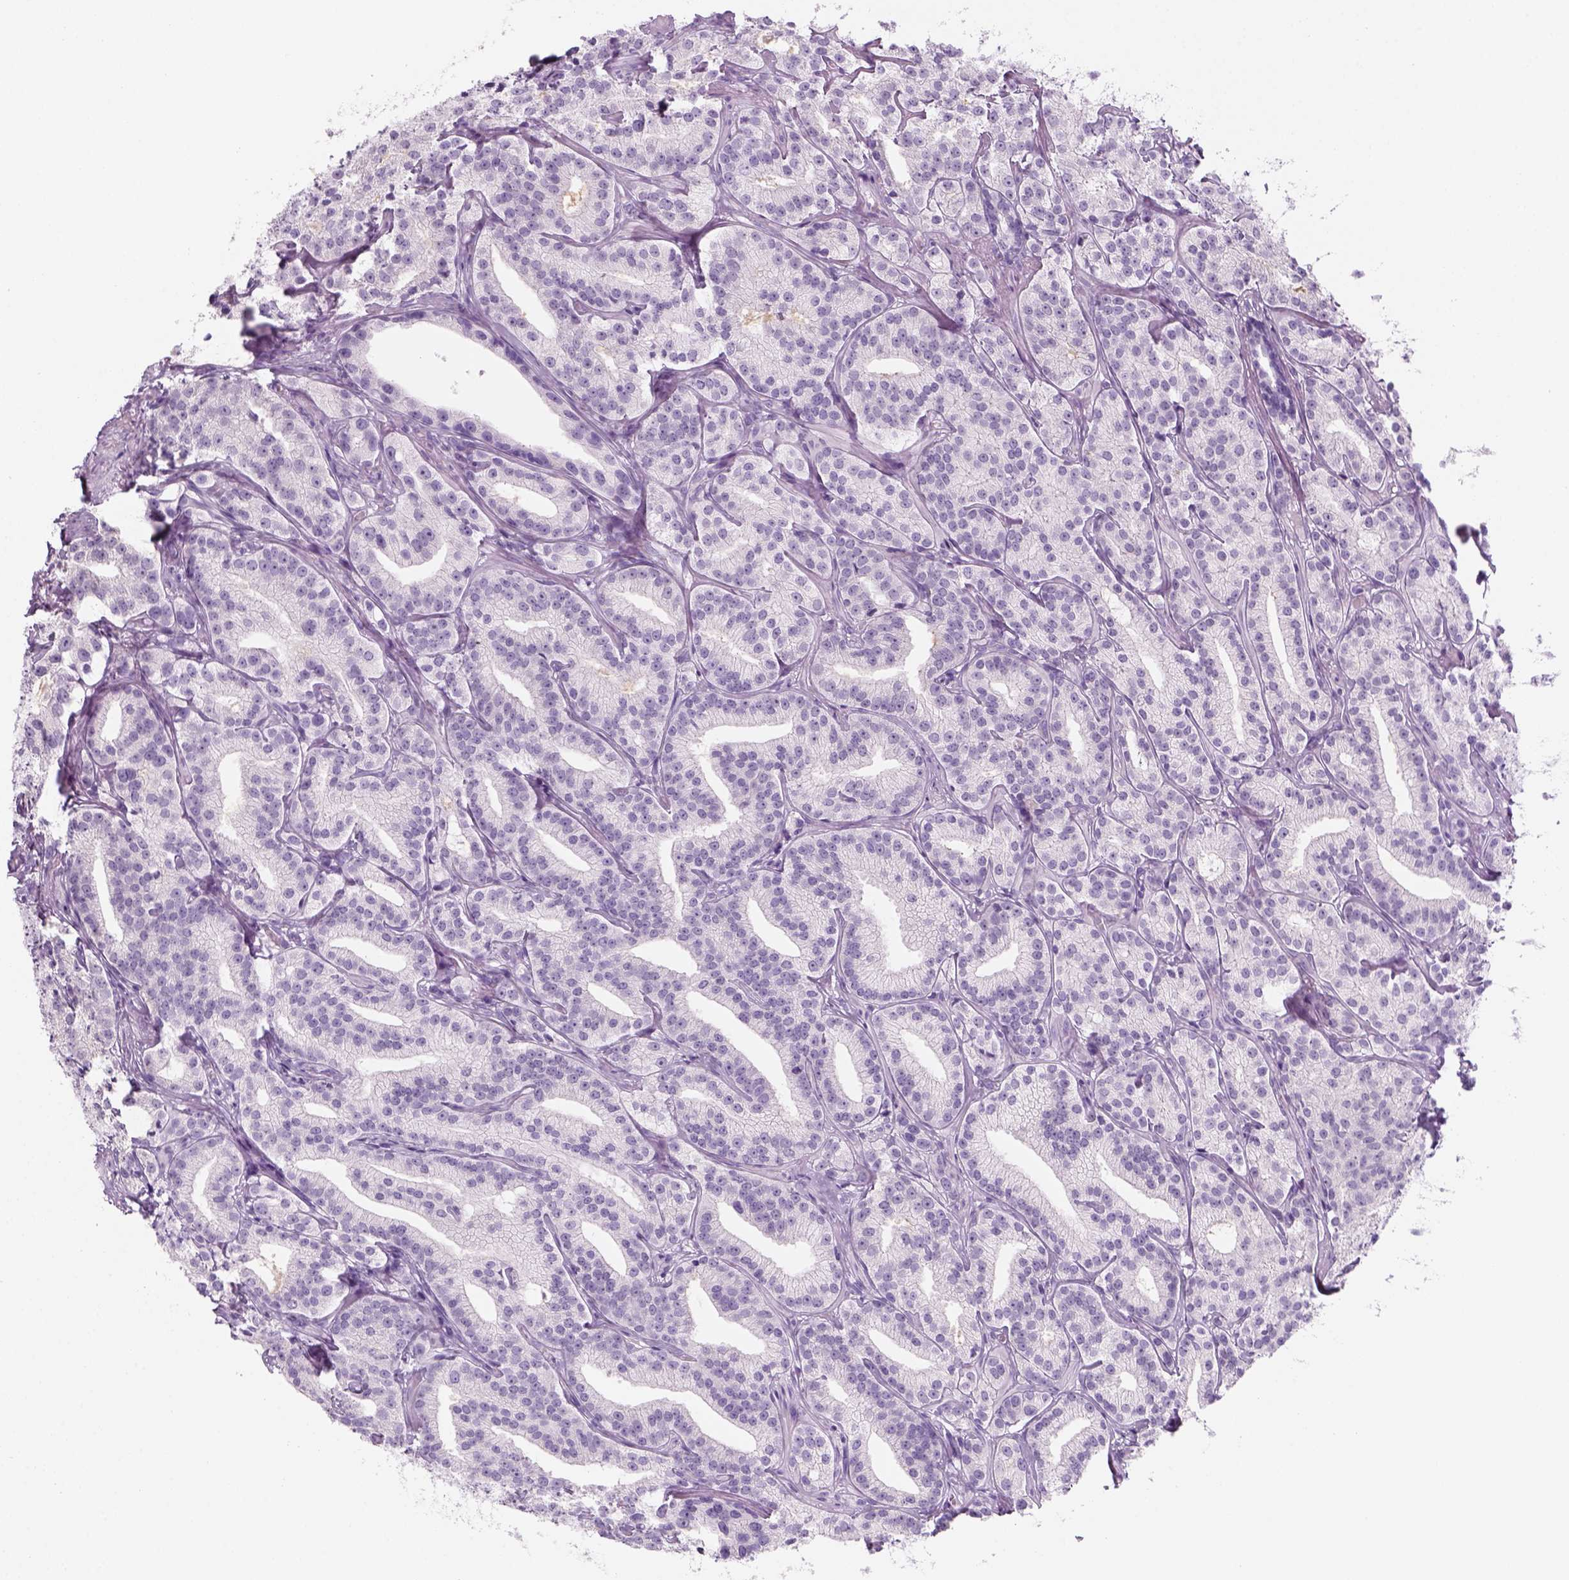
{"staining": {"intensity": "negative", "quantity": "none", "location": "none"}, "tissue": "prostate cancer", "cell_type": "Tumor cells", "image_type": "cancer", "snomed": [{"axis": "morphology", "description": "Adenocarcinoma, High grade"}, {"axis": "topography", "description": "Prostate"}], "caption": "A photomicrograph of high-grade adenocarcinoma (prostate) stained for a protein demonstrates no brown staining in tumor cells.", "gene": "KRTAP11-1", "patient": {"sex": "male", "age": 75}}